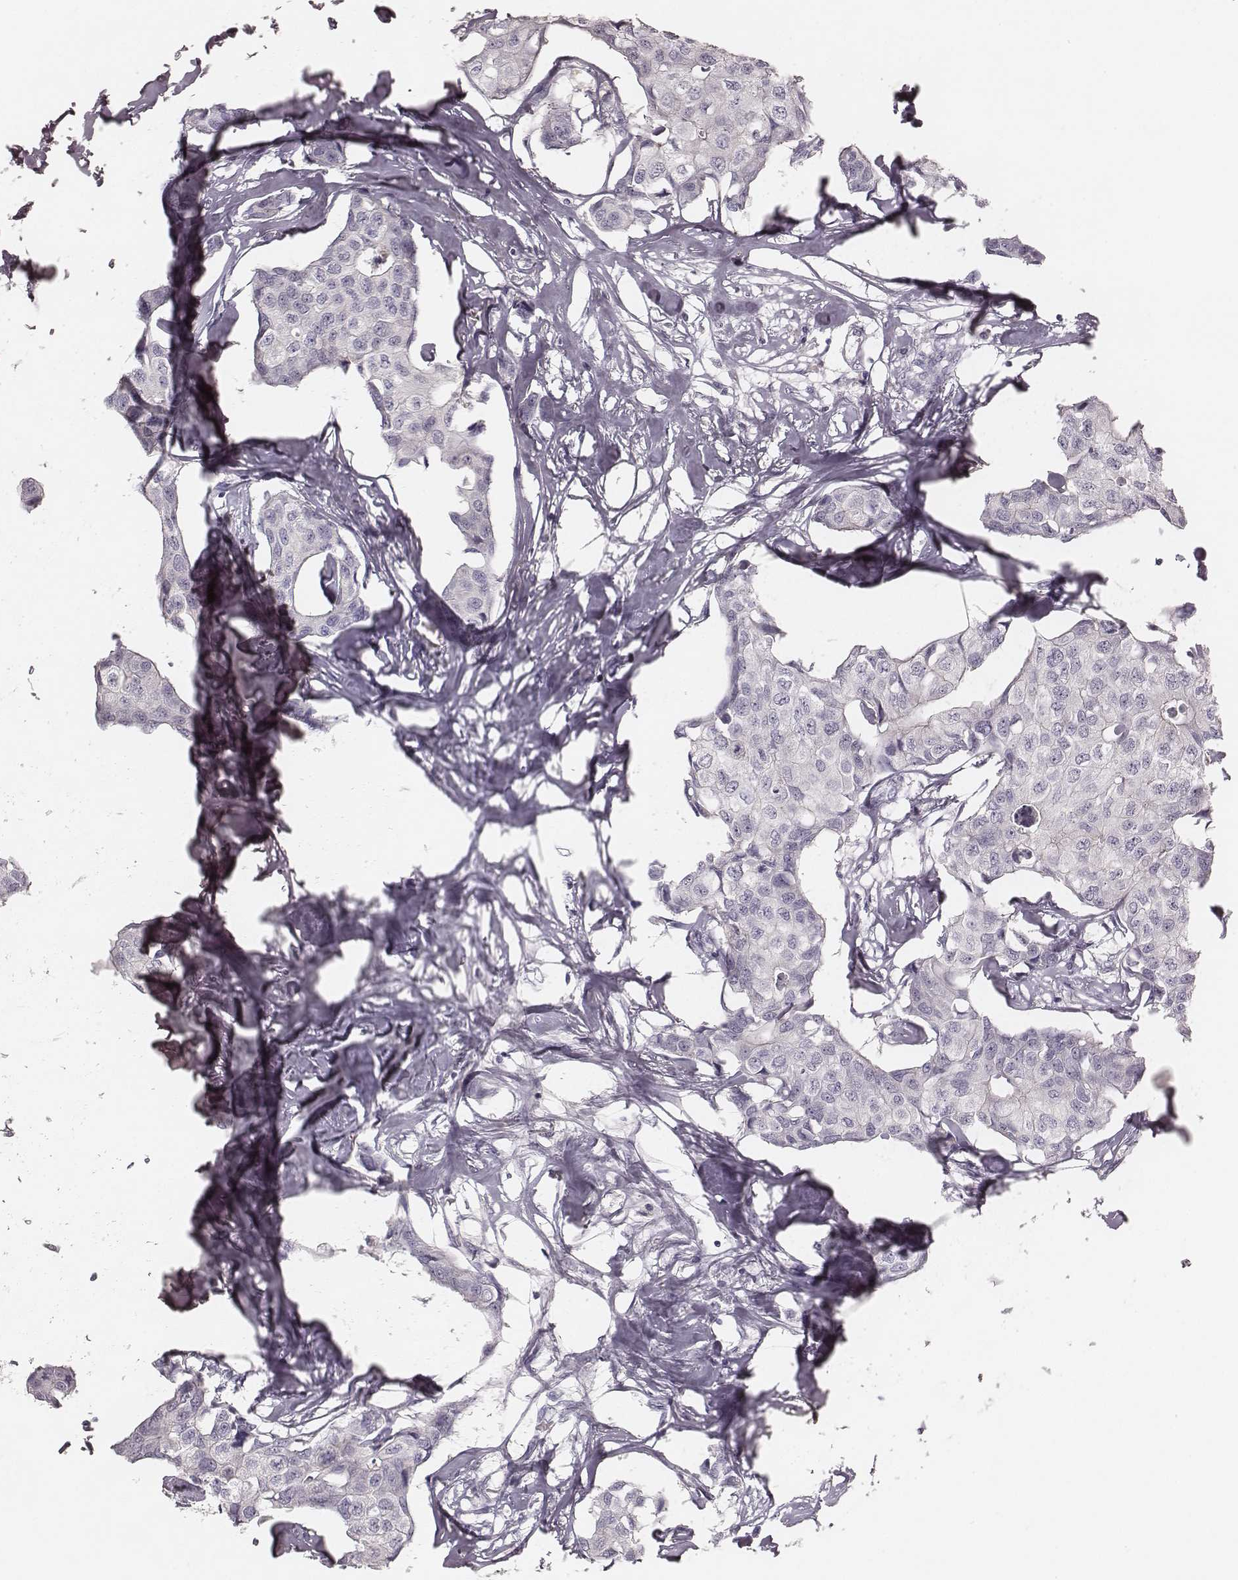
{"staining": {"intensity": "negative", "quantity": "none", "location": "none"}, "tissue": "breast cancer", "cell_type": "Tumor cells", "image_type": "cancer", "snomed": [{"axis": "morphology", "description": "Duct carcinoma"}, {"axis": "topography", "description": "Breast"}], "caption": "Immunohistochemistry image of breast cancer stained for a protein (brown), which demonstrates no staining in tumor cells.", "gene": "SMIM24", "patient": {"sex": "female", "age": 80}}